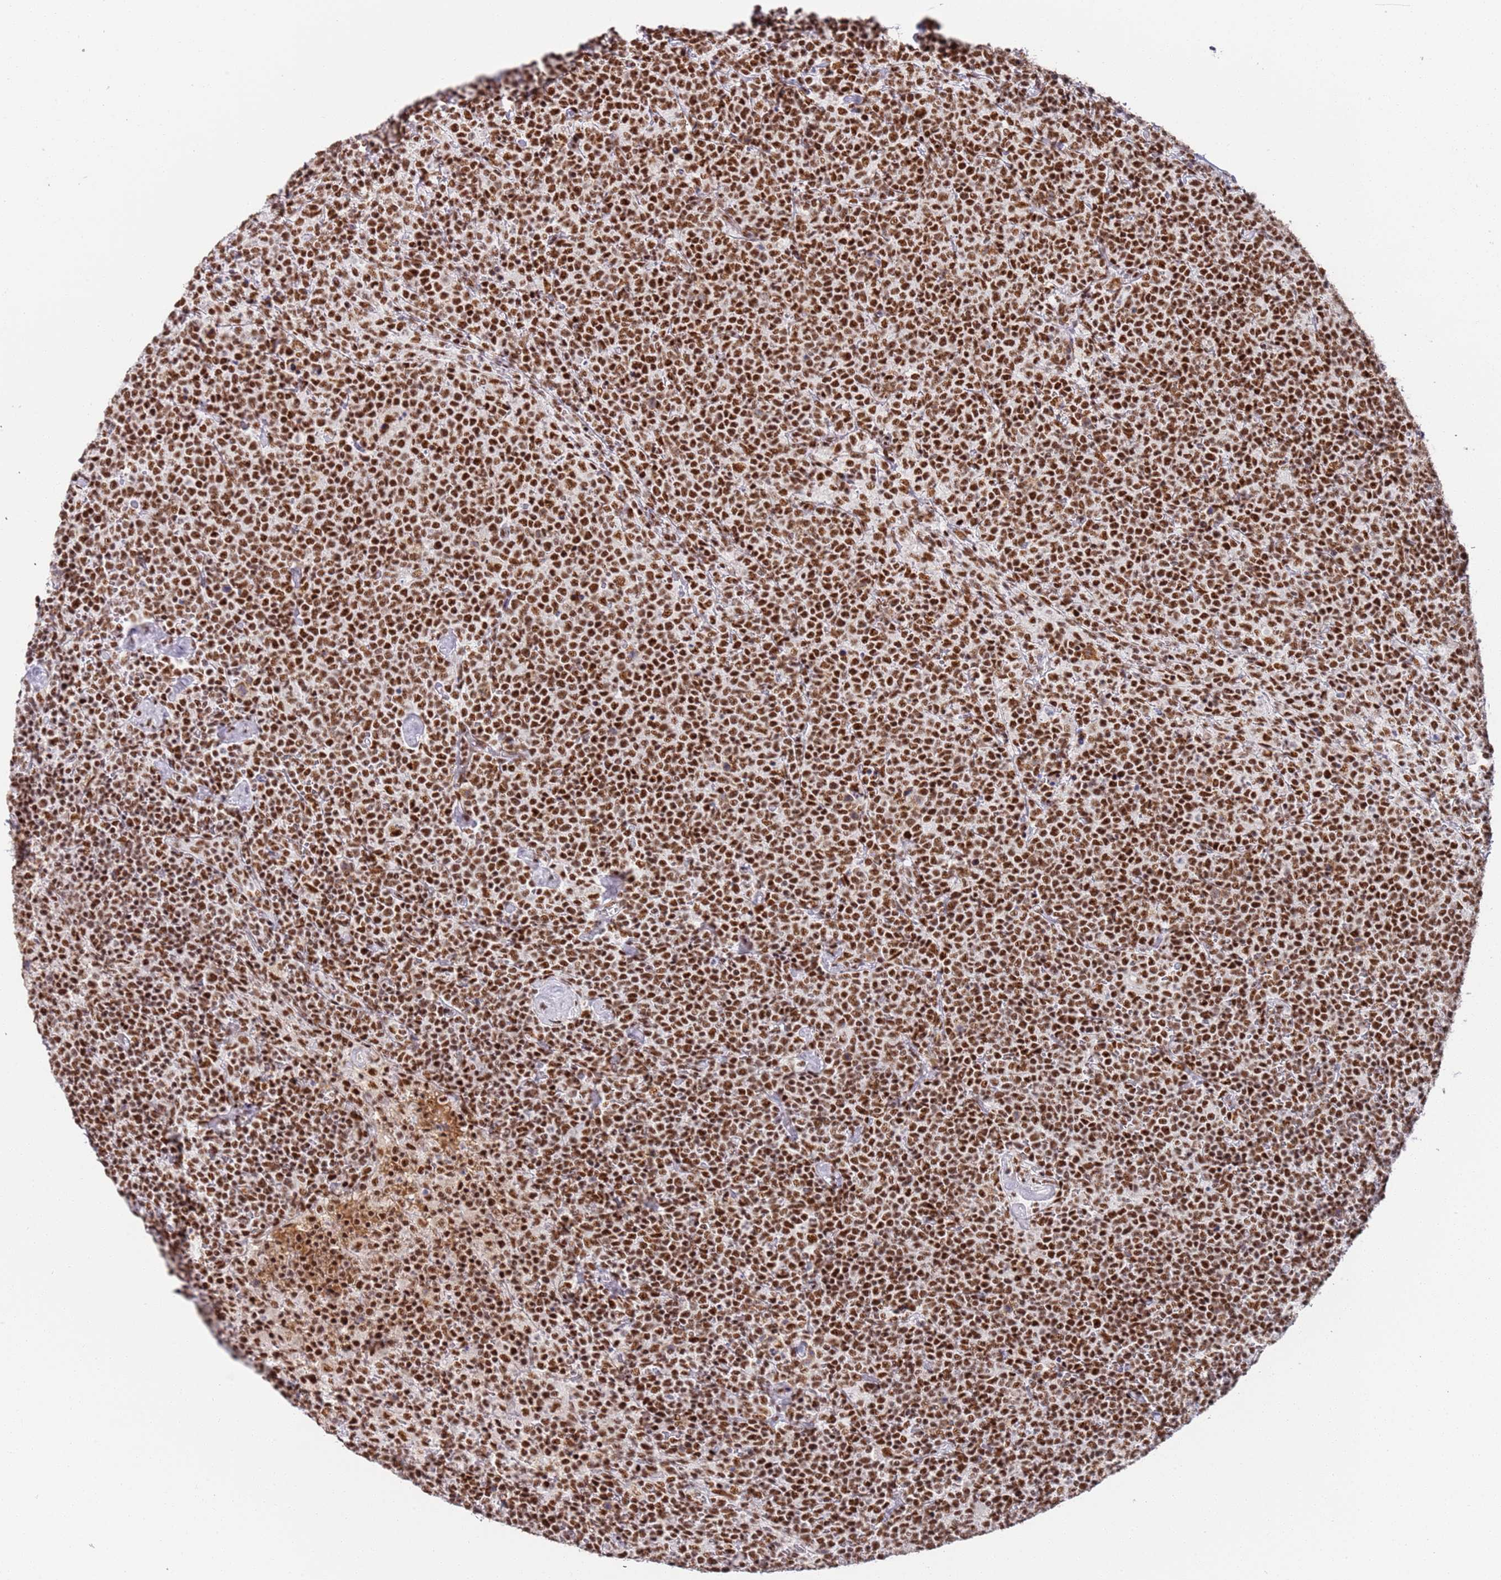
{"staining": {"intensity": "strong", "quantity": ">75%", "location": "nuclear"}, "tissue": "lymphoma", "cell_type": "Tumor cells", "image_type": "cancer", "snomed": [{"axis": "morphology", "description": "Malignant lymphoma, non-Hodgkin's type, High grade"}, {"axis": "topography", "description": "Lymph node"}], "caption": "Tumor cells demonstrate high levels of strong nuclear positivity in about >75% of cells in lymphoma. Nuclei are stained in blue.", "gene": "AKAP8L", "patient": {"sex": "male", "age": 61}}